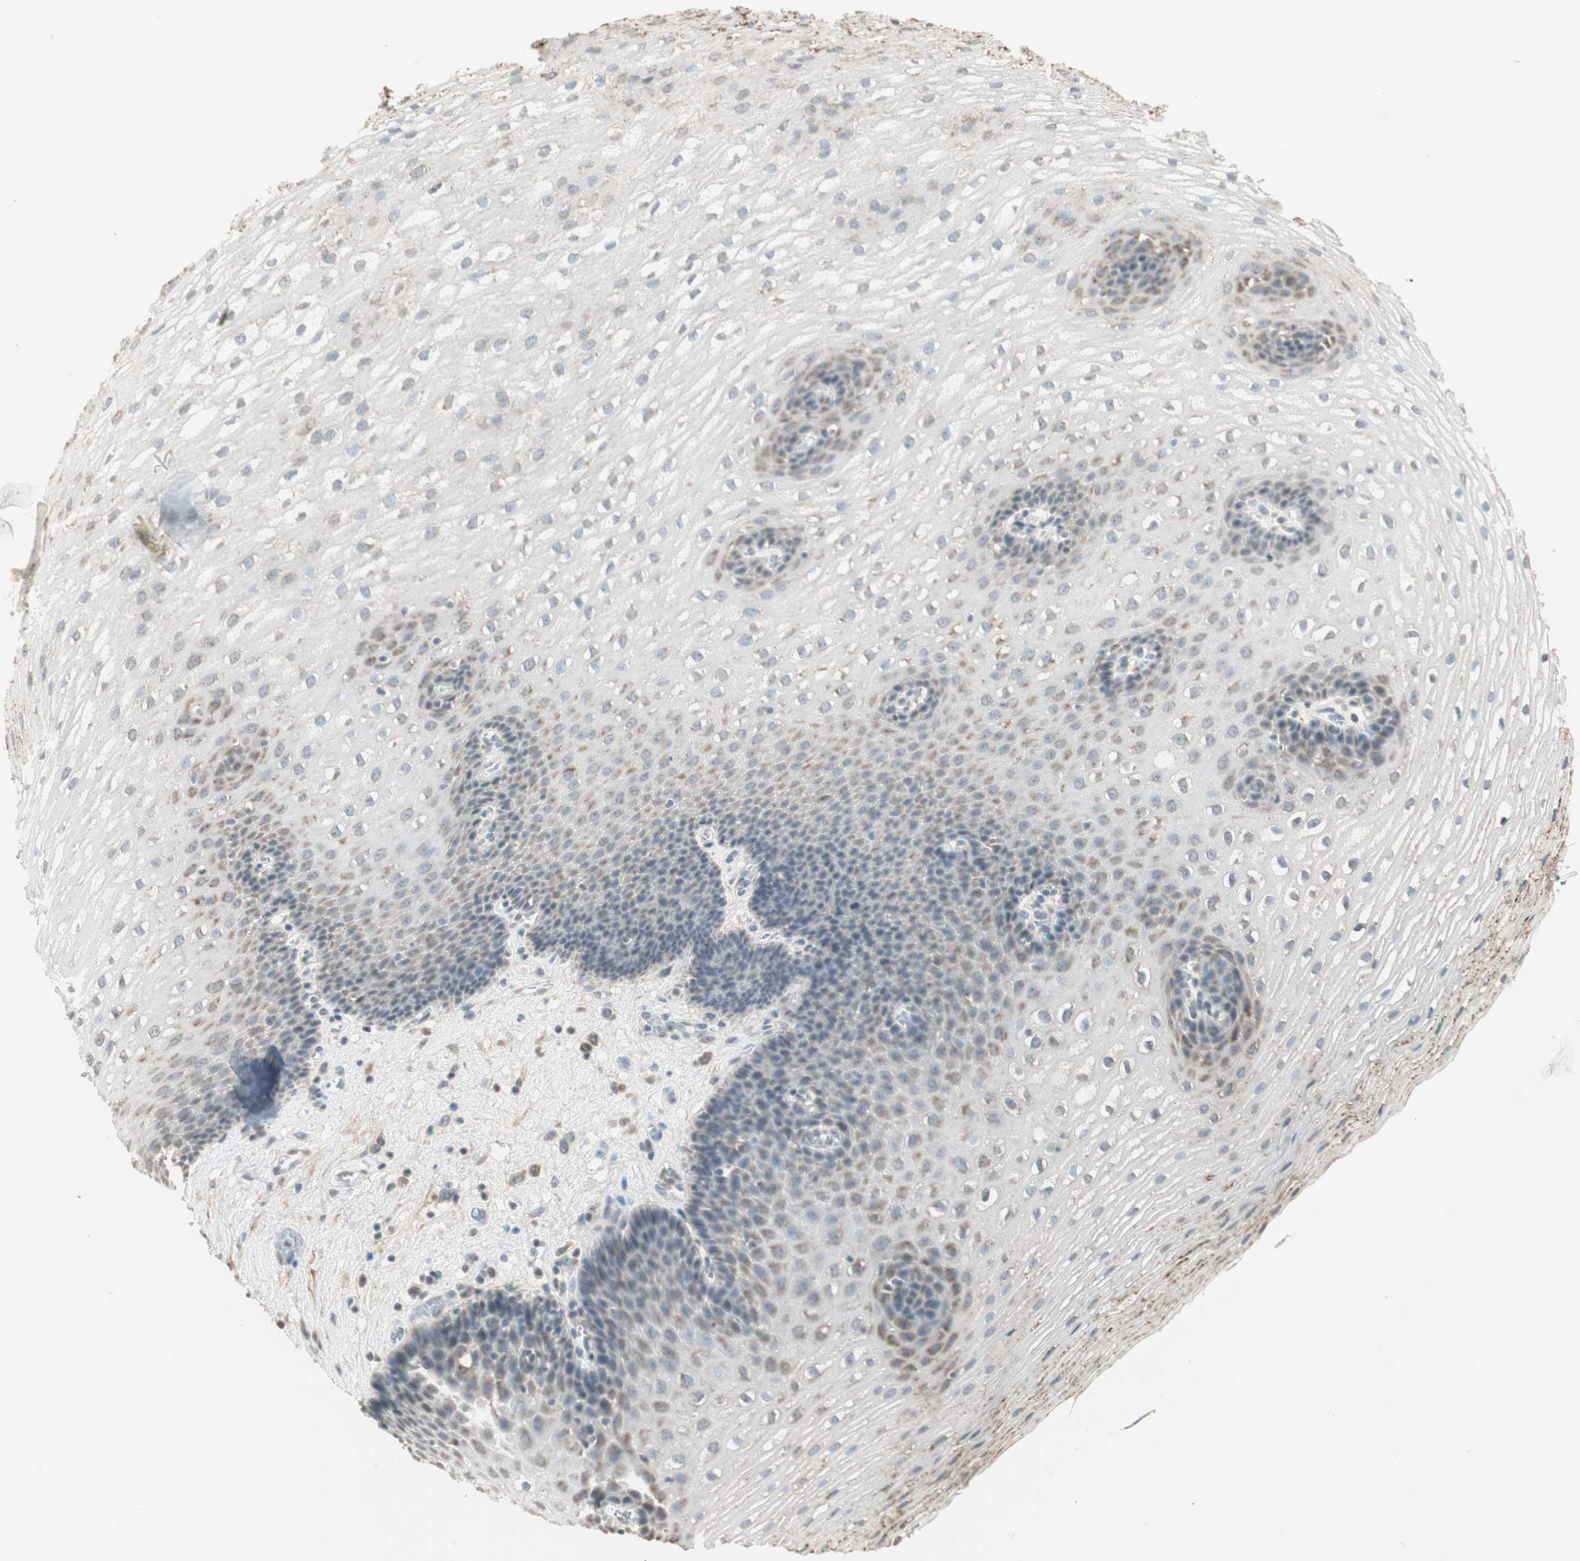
{"staining": {"intensity": "weak", "quantity": "<25%", "location": "cytoplasmic/membranous"}, "tissue": "esophagus", "cell_type": "Squamous epithelial cells", "image_type": "normal", "snomed": [{"axis": "morphology", "description": "Normal tissue, NOS"}, {"axis": "topography", "description": "Esophagus"}], "caption": "This is an immunohistochemistry (IHC) micrograph of unremarkable esophagus. There is no expression in squamous epithelial cells.", "gene": "PRELID1", "patient": {"sex": "male", "age": 48}}